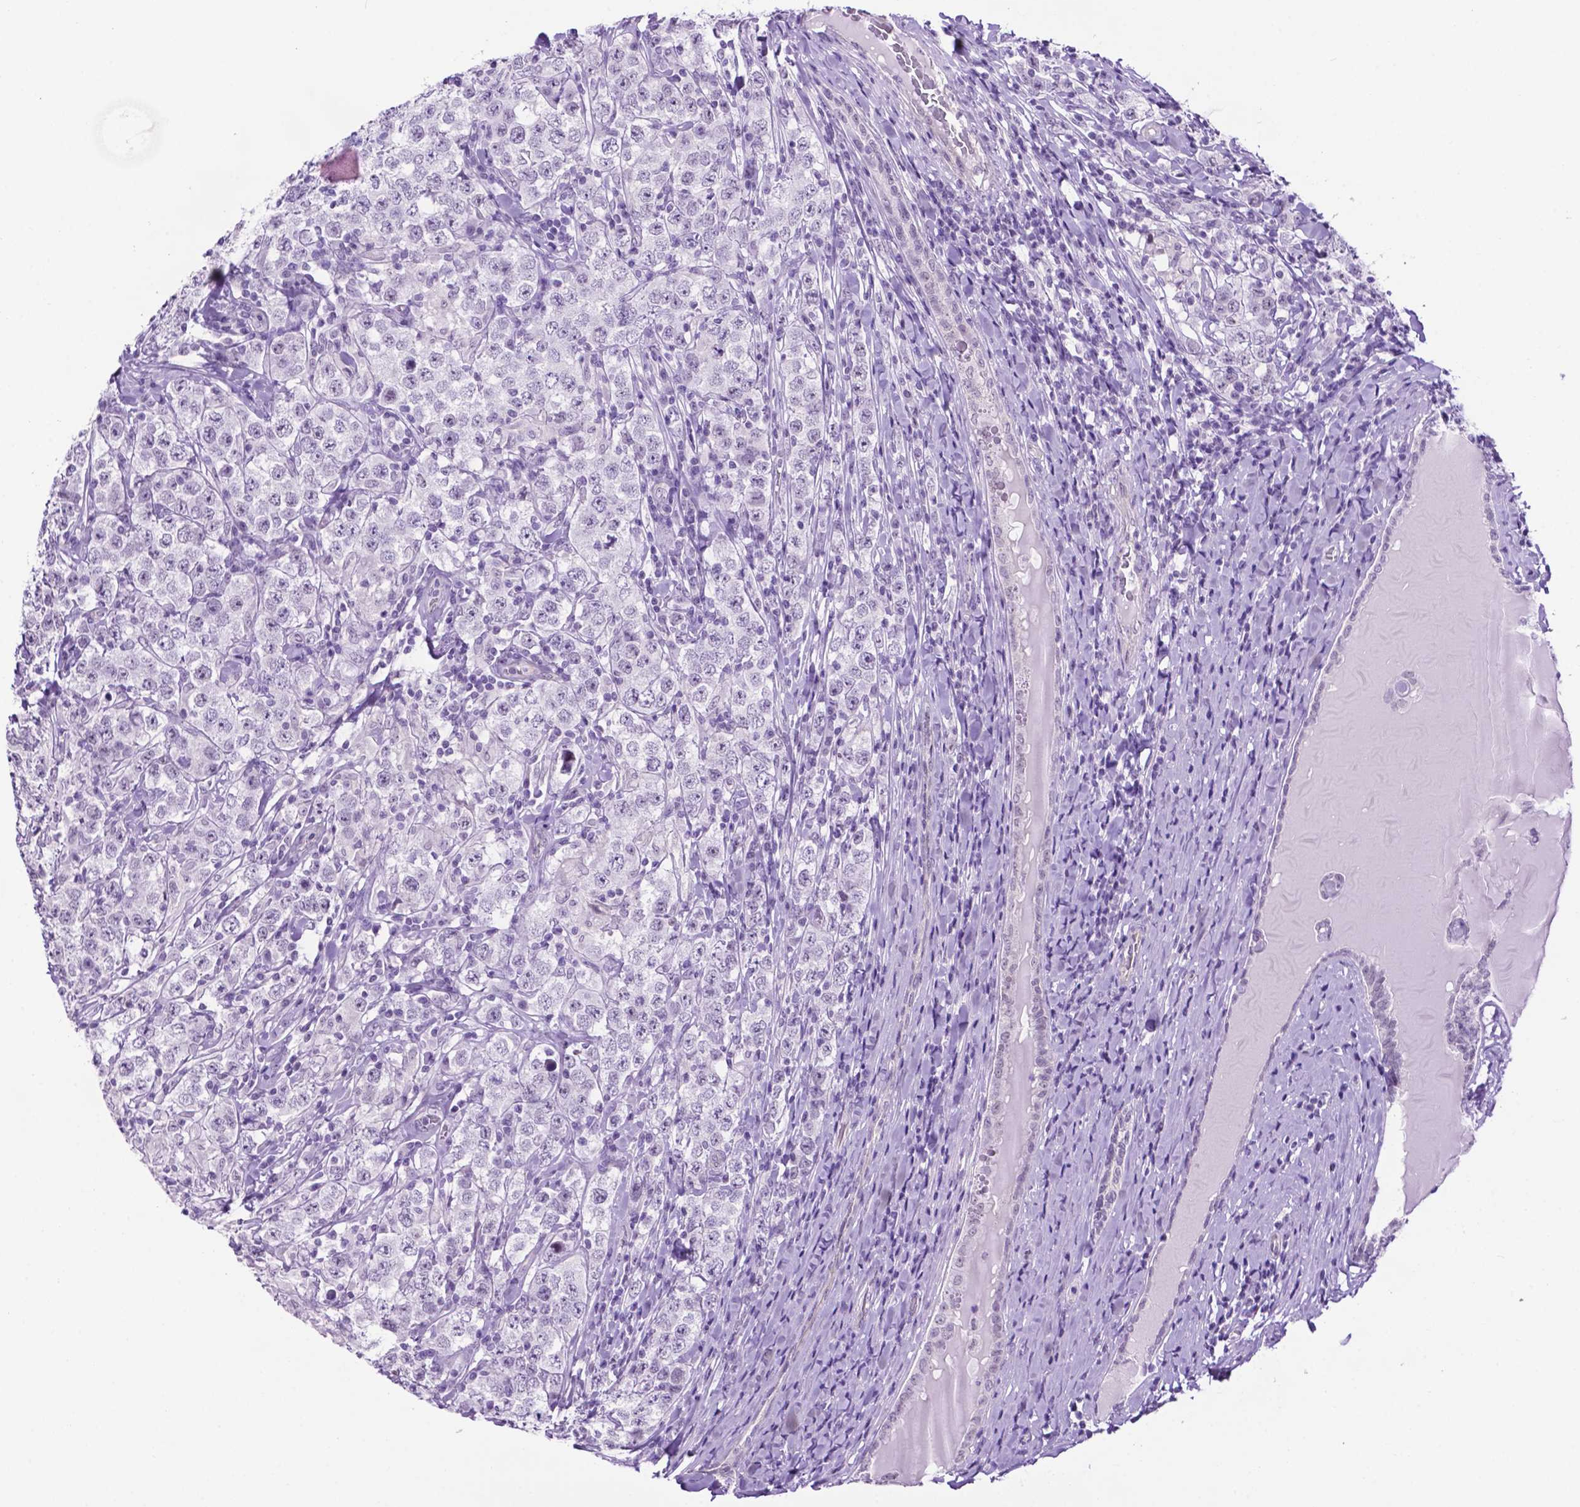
{"staining": {"intensity": "negative", "quantity": "none", "location": "none"}, "tissue": "testis cancer", "cell_type": "Tumor cells", "image_type": "cancer", "snomed": [{"axis": "morphology", "description": "Seminoma, NOS"}, {"axis": "morphology", "description": "Carcinoma, Embryonal, NOS"}, {"axis": "topography", "description": "Testis"}], "caption": "Protein analysis of testis cancer exhibits no significant positivity in tumor cells.", "gene": "TACSTD2", "patient": {"sex": "male", "age": 41}}